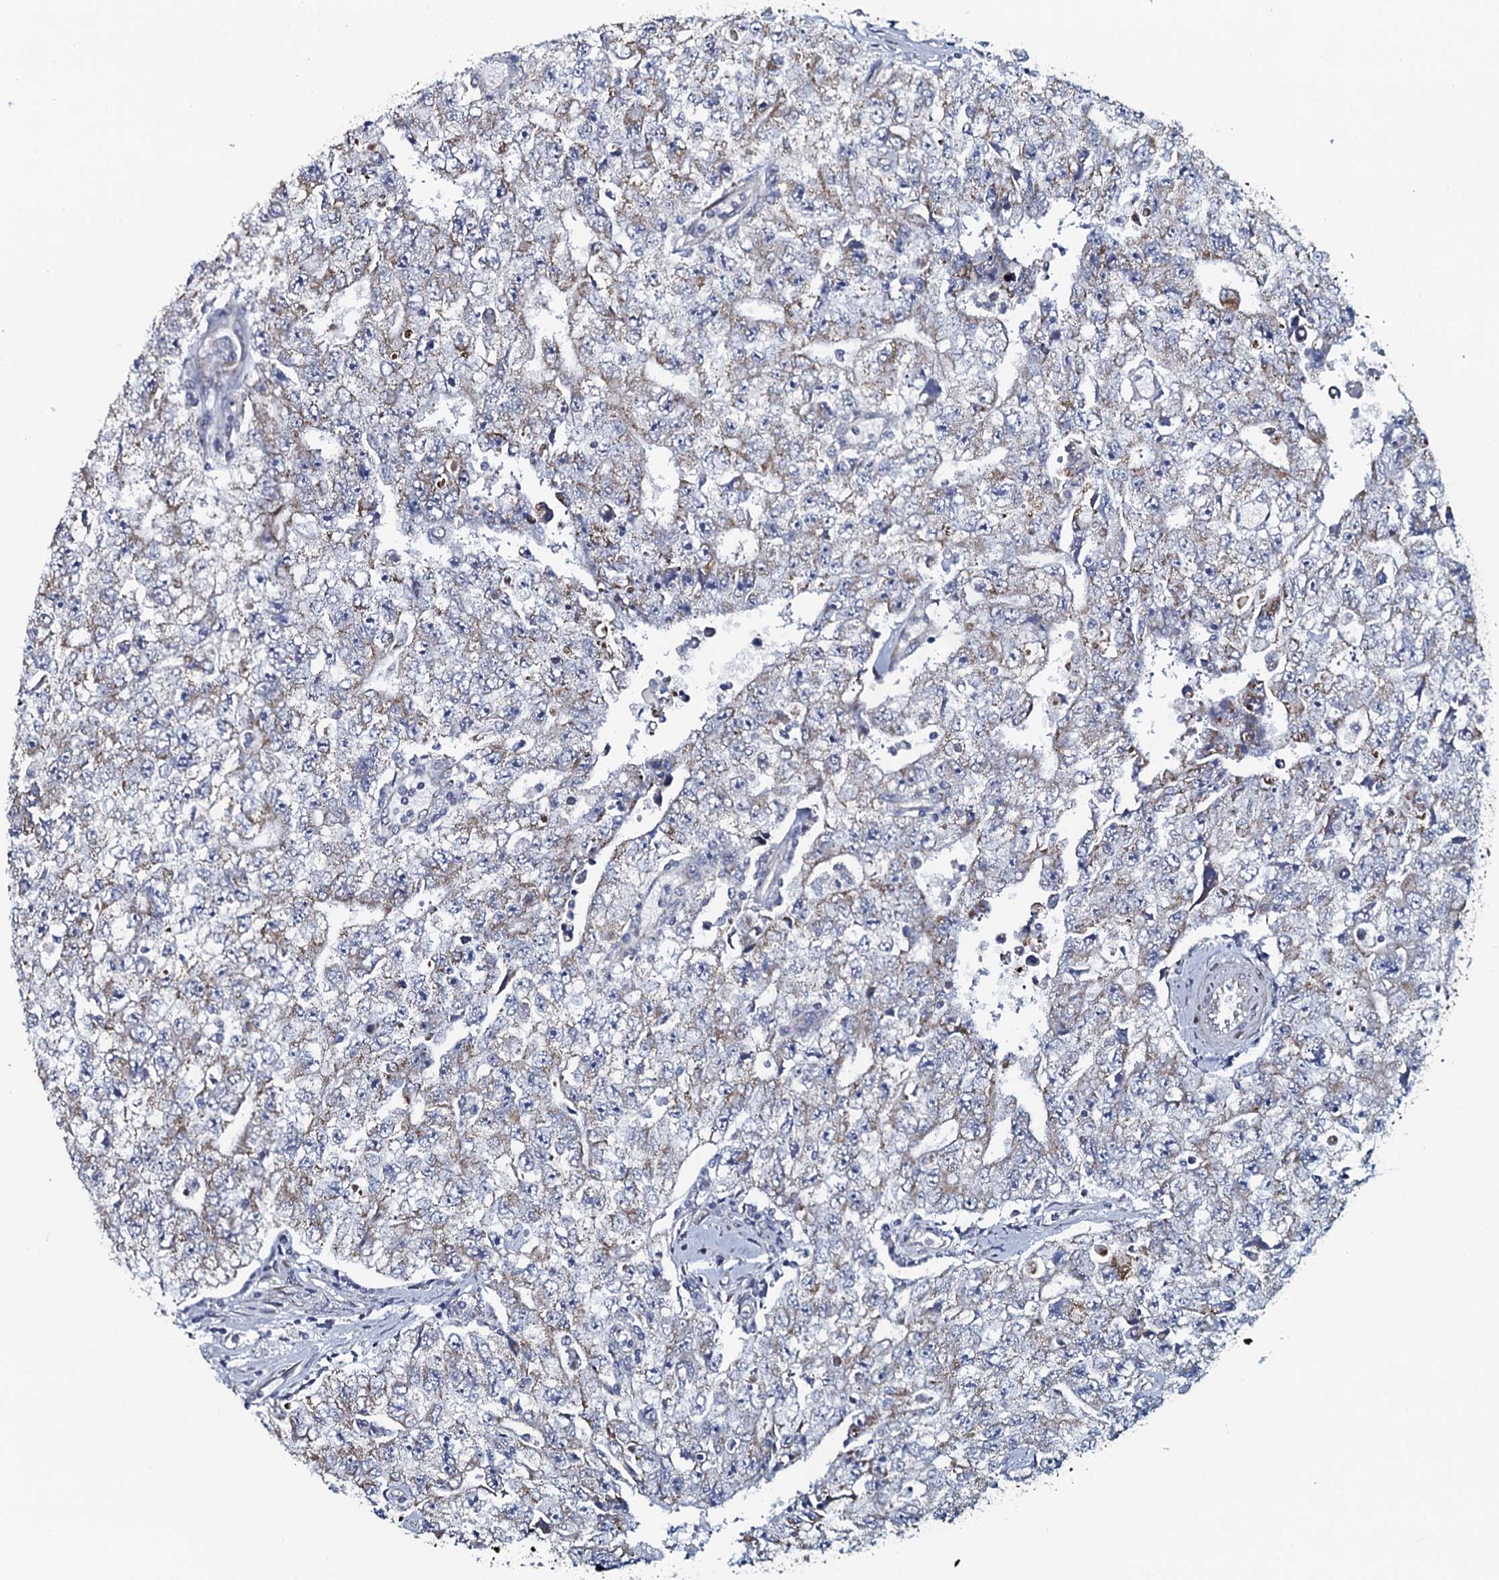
{"staining": {"intensity": "weak", "quantity": "<25%", "location": "cytoplasmic/membranous"}, "tissue": "testis cancer", "cell_type": "Tumor cells", "image_type": "cancer", "snomed": [{"axis": "morphology", "description": "Carcinoma, Embryonal, NOS"}, {"axis": "topography", "description": "Testis"}], "caption": "This is an IHC photomicrograph of embryonal carcinoma (testis). There is no positivity in tumor cells.", "gene": "KCTD4", "patient": {"sex": "male", "age": 17}}